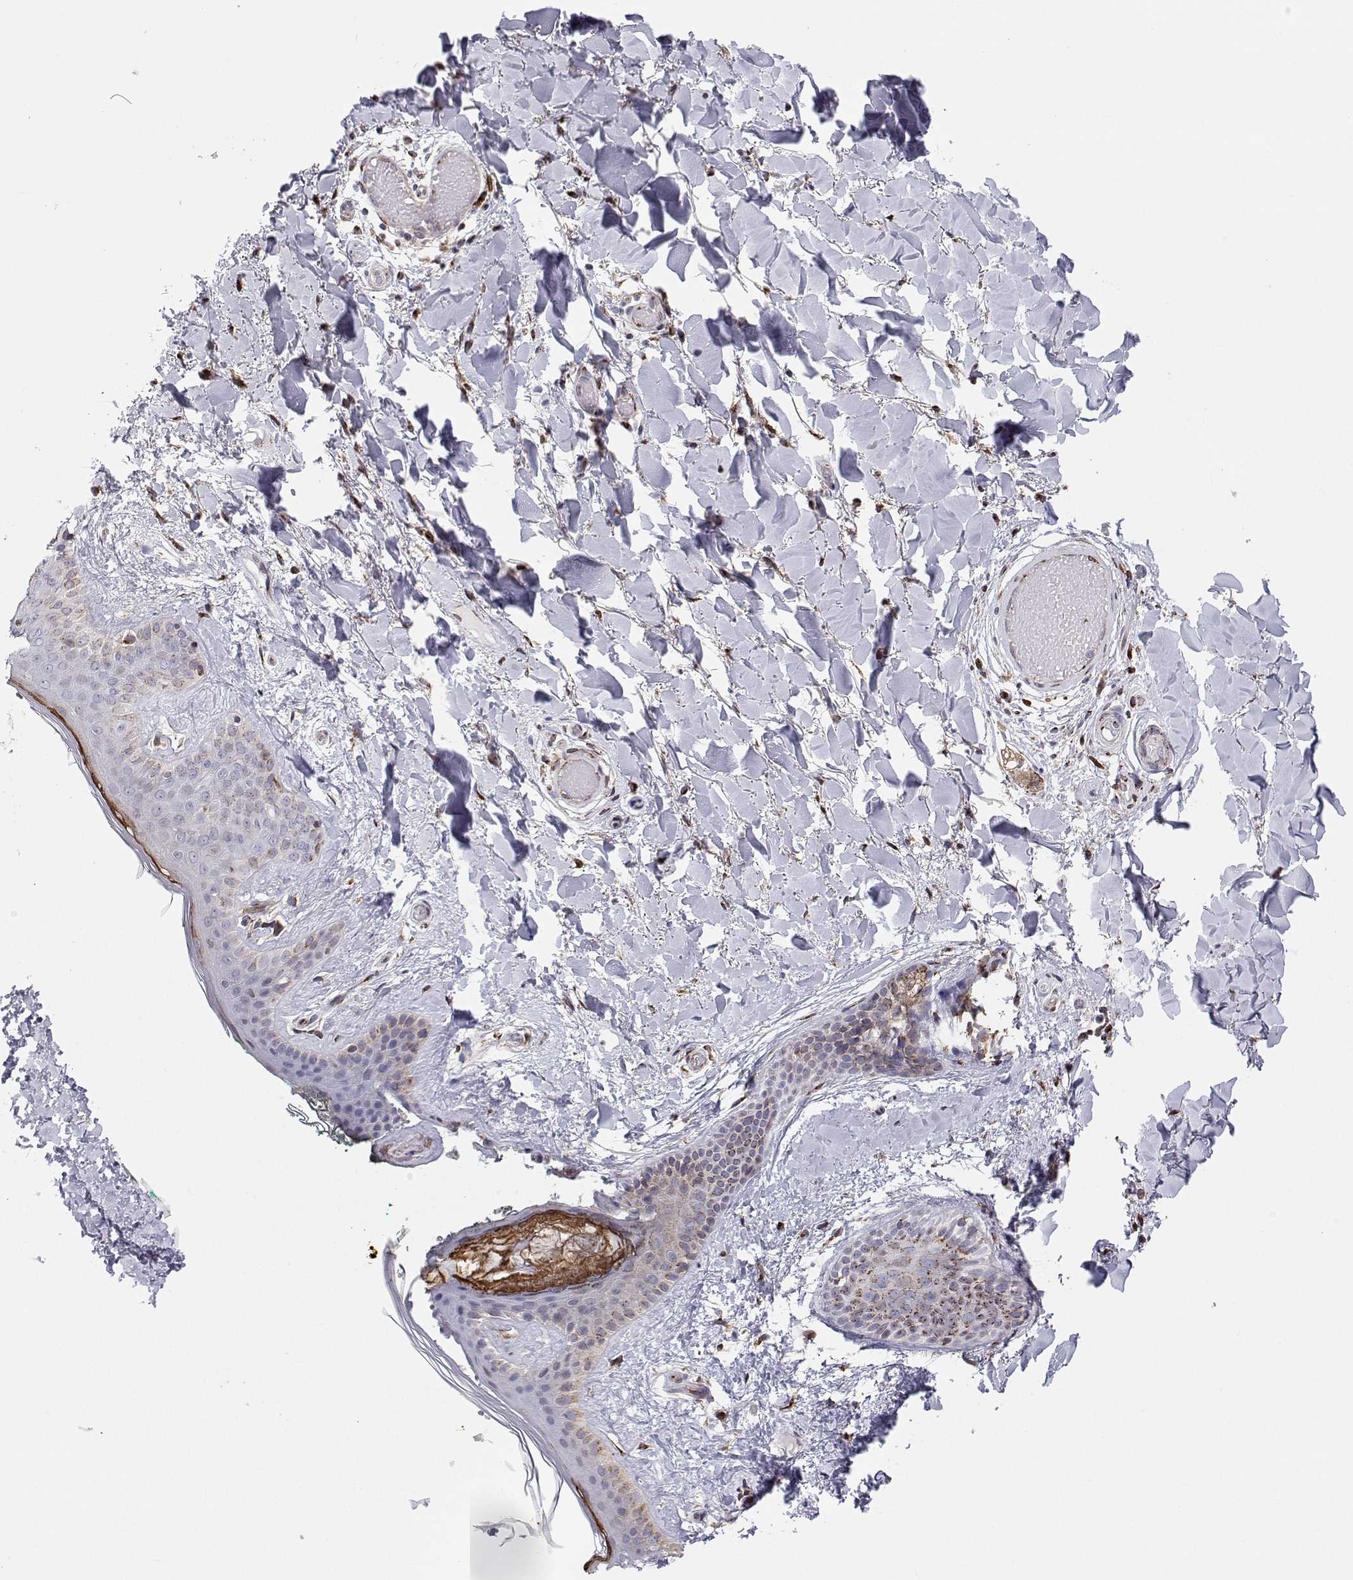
{"staining": {"intensity": "moderate", "quantity": ">75%", "location": "cytoplasmic/membranous"}, "tissue": "skin", "cell_type": "Fibroblasts", "image_type": "normal", "snomed": [{"axis": "morphology", "description": "Normal tissue, NOS"}, {"axis": "topography", "description": "Skin"}], "caption": "Fibroblasts reveal medium levels of moderate cytoplasmic/membranous staining in approximately >75% of cells in benign human skin.", "gene": "STARD13", "patient": {"sex": "female", "age": 34}}